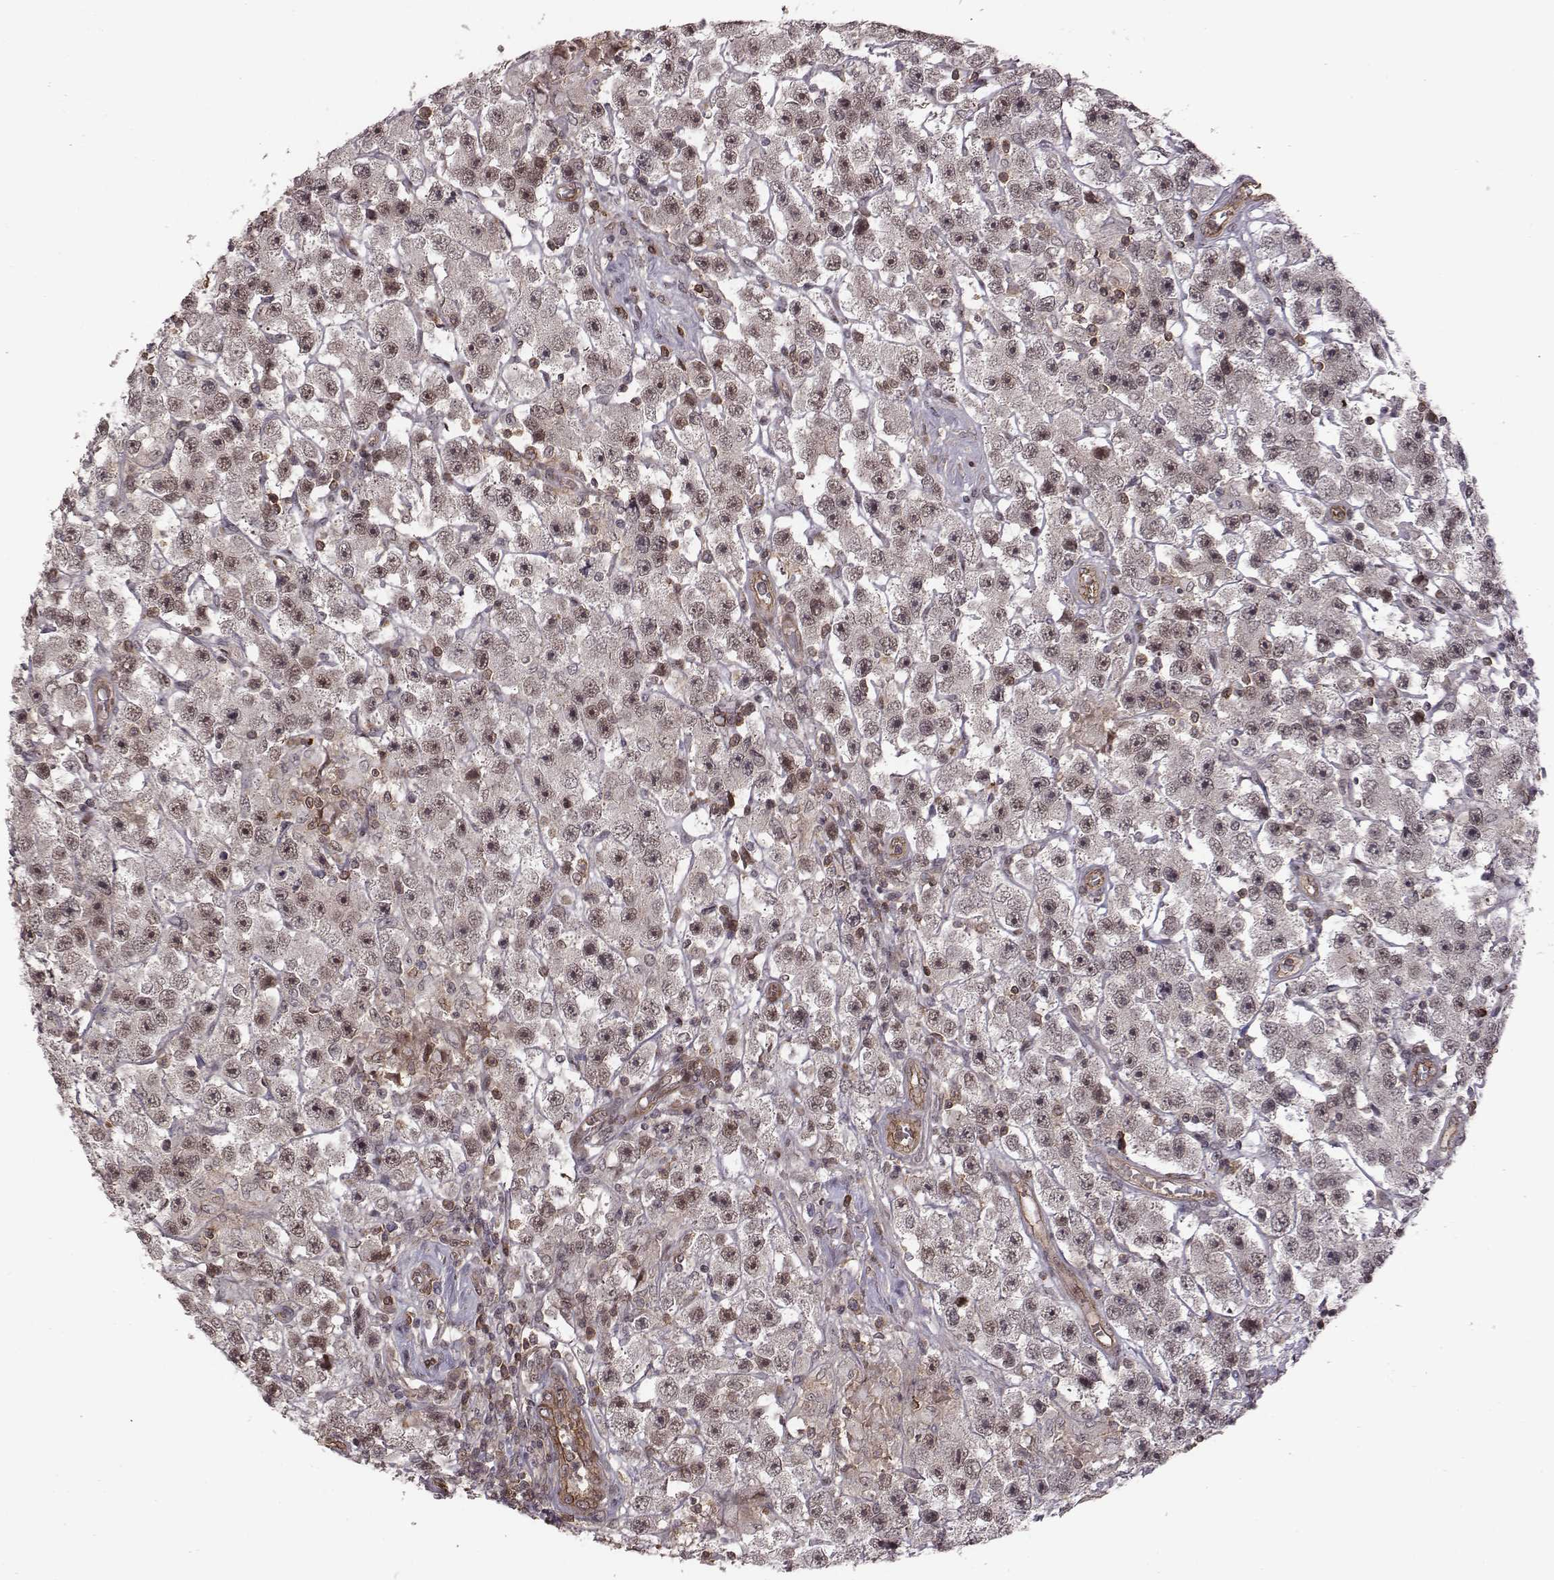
{"staining": {"intensity": "moderate", "quantity": "<25%", "location": "nuclear"}, "tissue": "testis cancer", "cell_type": "Tumor cells", "image_type": "cancer", "snomed": [{"axis": "morphology", "description": "Seminoma, NOS"}, {"axis": "topography", "description": "Testis"}], "caption": "This histopathology image displays immunohistochemistry staining of testis seminoma, with low moderate nuclear staining in about <25% of tumor cells.", "gene": "RPL3", "patient": {"sex": "male", "age": 45}}